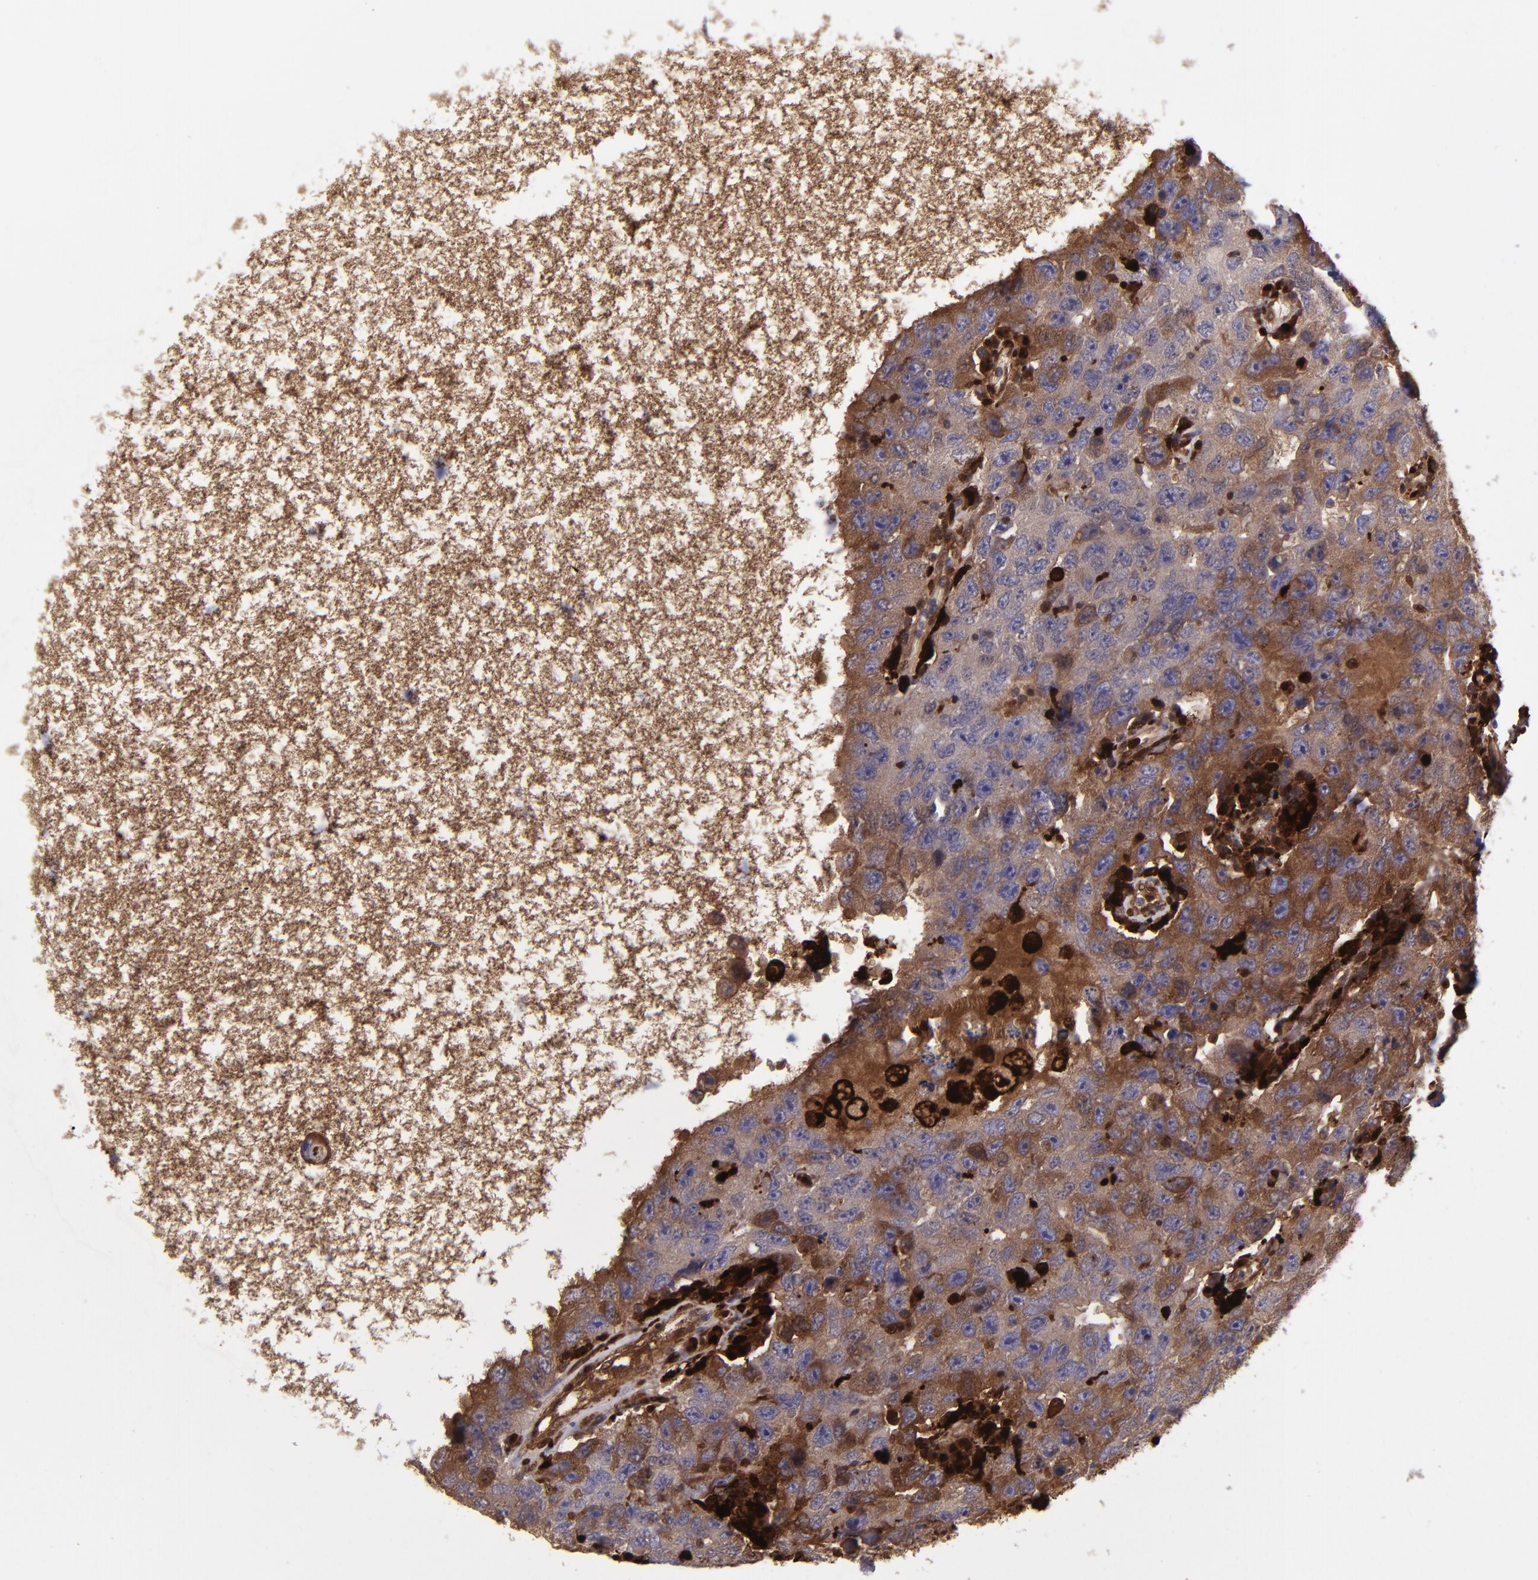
{"staining": {"intensity": "strong", "quantity": ">75%", "location": "cytoplasmic/membranous,nuclear"}, "tissue": "testis cancer", "cell_type": "Tumor cells", "image_type": "cancer", "snomed": [{"axis": "morphology", "description": "Carcinoma, Embryonal, NOS"}, {"axis": "topography", "description": "Testis"}], "caption": "Immunohistochemistry (IHC) (DAB) staining of testis cancer (embryonal carcinoma) demonstrates strong cytoplasmic/membranous and nuclear protein expression in approximately >75% of tumor cells. (DAB (3,3'-diaminobenzidine) IHC with brightfield microscopy, high magnification).", "gene": "TYMP", "patient": {"sex": "male", "age": 26}}